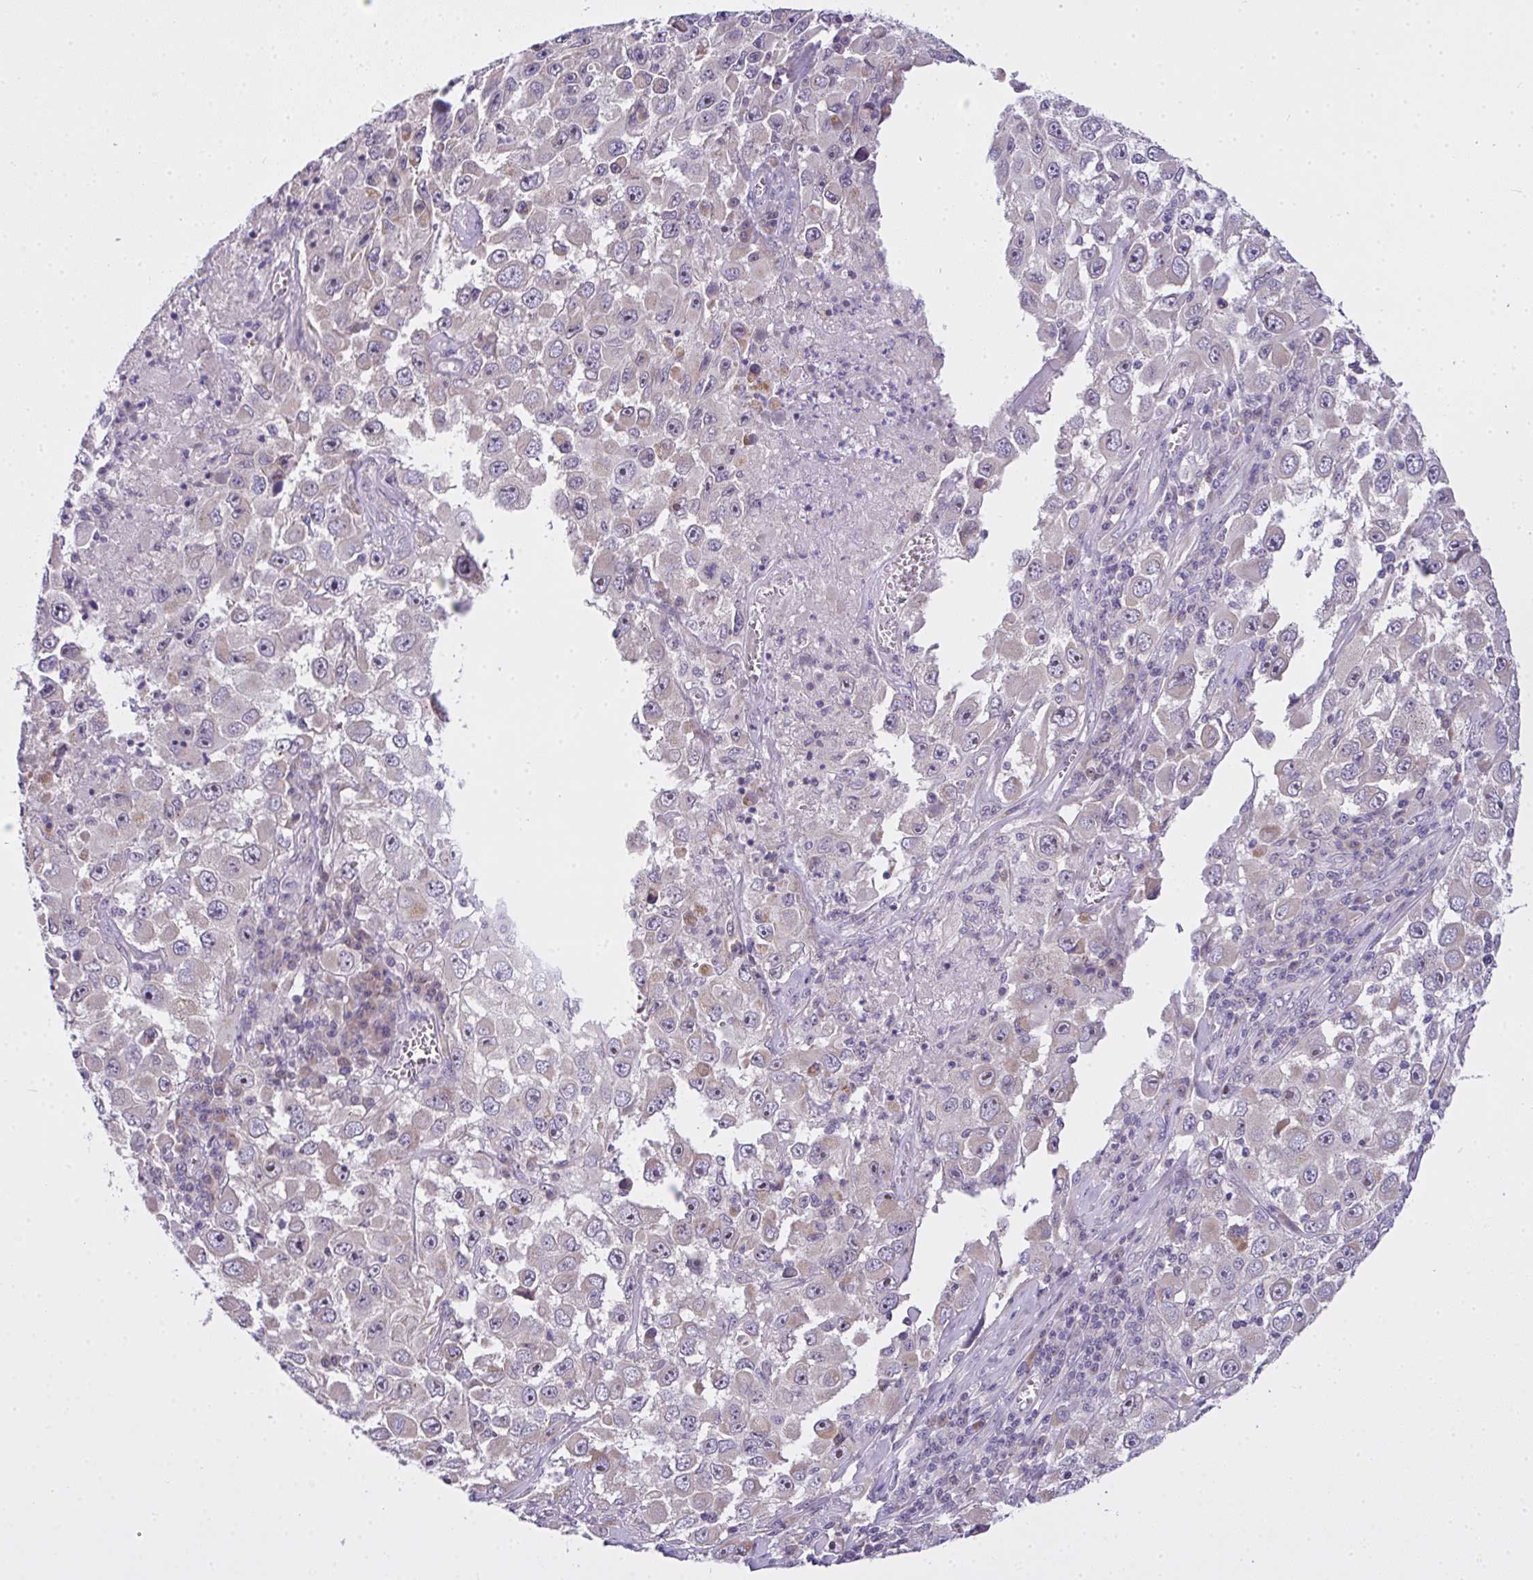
{"staining": {"intensity": "negative", "quantity": "none", "location": "none"}, "tissue": "melanoma", "cell_type": "Tumor cells", "image_type": "cancer", "snomed": [{"axis": "morphology", "description": "Malignant melanoma, Metastatic site"}, {"axis": "topography", "description": "Lymph node"}], "caption": "Malignant melanoma (metastatic site) was stained to show a protein in brown. There is no significant expression in tumor cells.", "gene": "NT5C1A", "patient": {"sex": "female", "age": 67}}